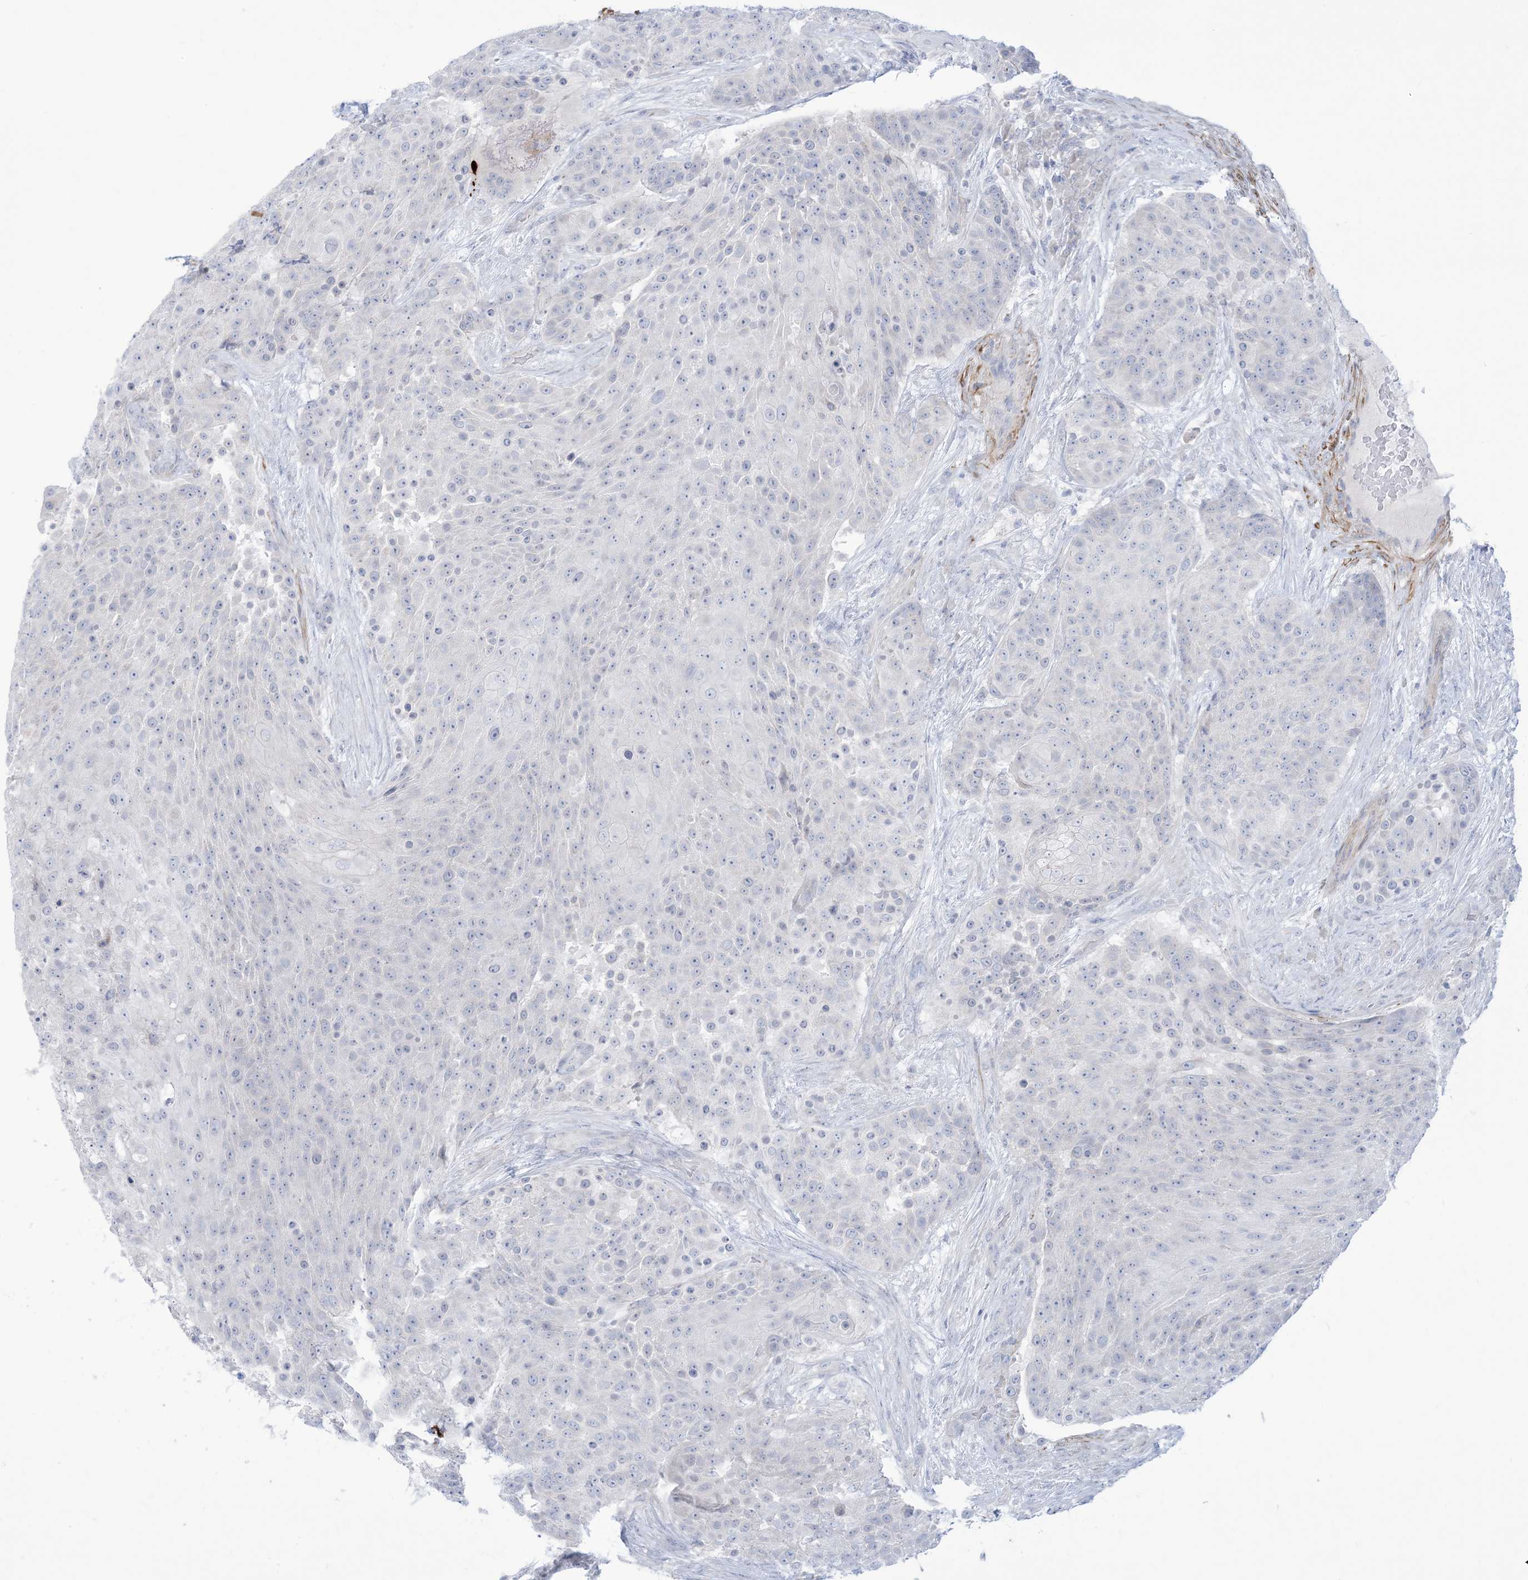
{"staining": {"intensity": "negative", "quantity": "none", "location": "none"}, "tissue": "urothelial cancer", "cell_type": "Tumor cells", "image_type": "cancer", "snomed": [{"axis": "morphology", "description": "Urothelial carcinoma, High grade"}, {"axis": "topography", "description": "Urinary bladder"}], "caption": "DAB immunohistochemical staining of urothelial carcinoma (high-grade) shows no significant positivity in tumor cells.", "gene": "MARS2", "patient": {"sex": "female", "age": 63}}